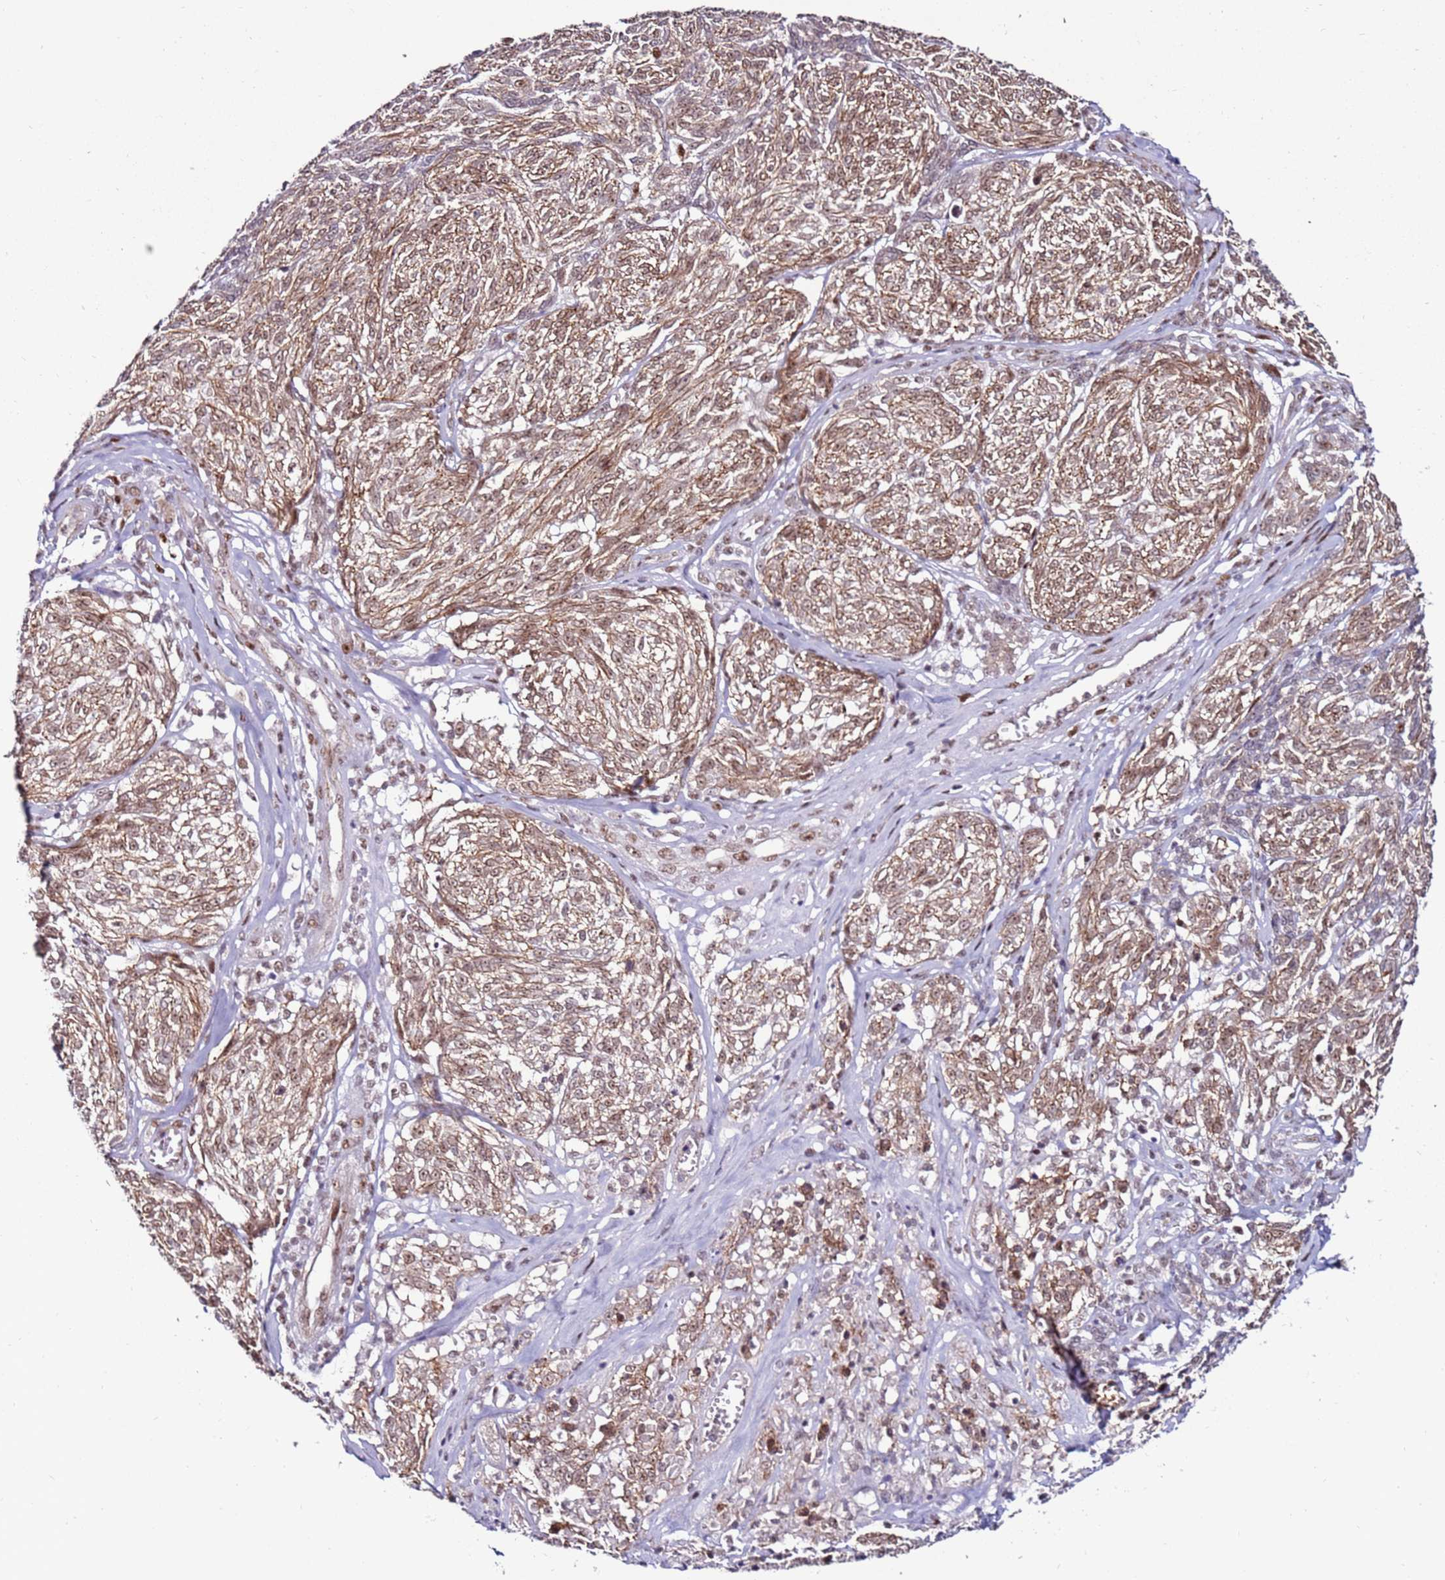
{"staining": {"intensity": "weak", "quantity": ">75%", "location": "nuclear"}, "tissue": "melanoma", "cell_type": "Tumor cells", "image_type": "cancer", "snomed": [{"axis": "morphology", "description": "Malignant melanoma, NOS"}, {"axis": "topography", "description": "Skin"}], "caption": "A photomicrograph of human melanoma stained for a protein exhibits weak nuclear brown staining in tumor cells.", "gene": "KPNA4", "patient": {"sex": "female", "age": 63}}